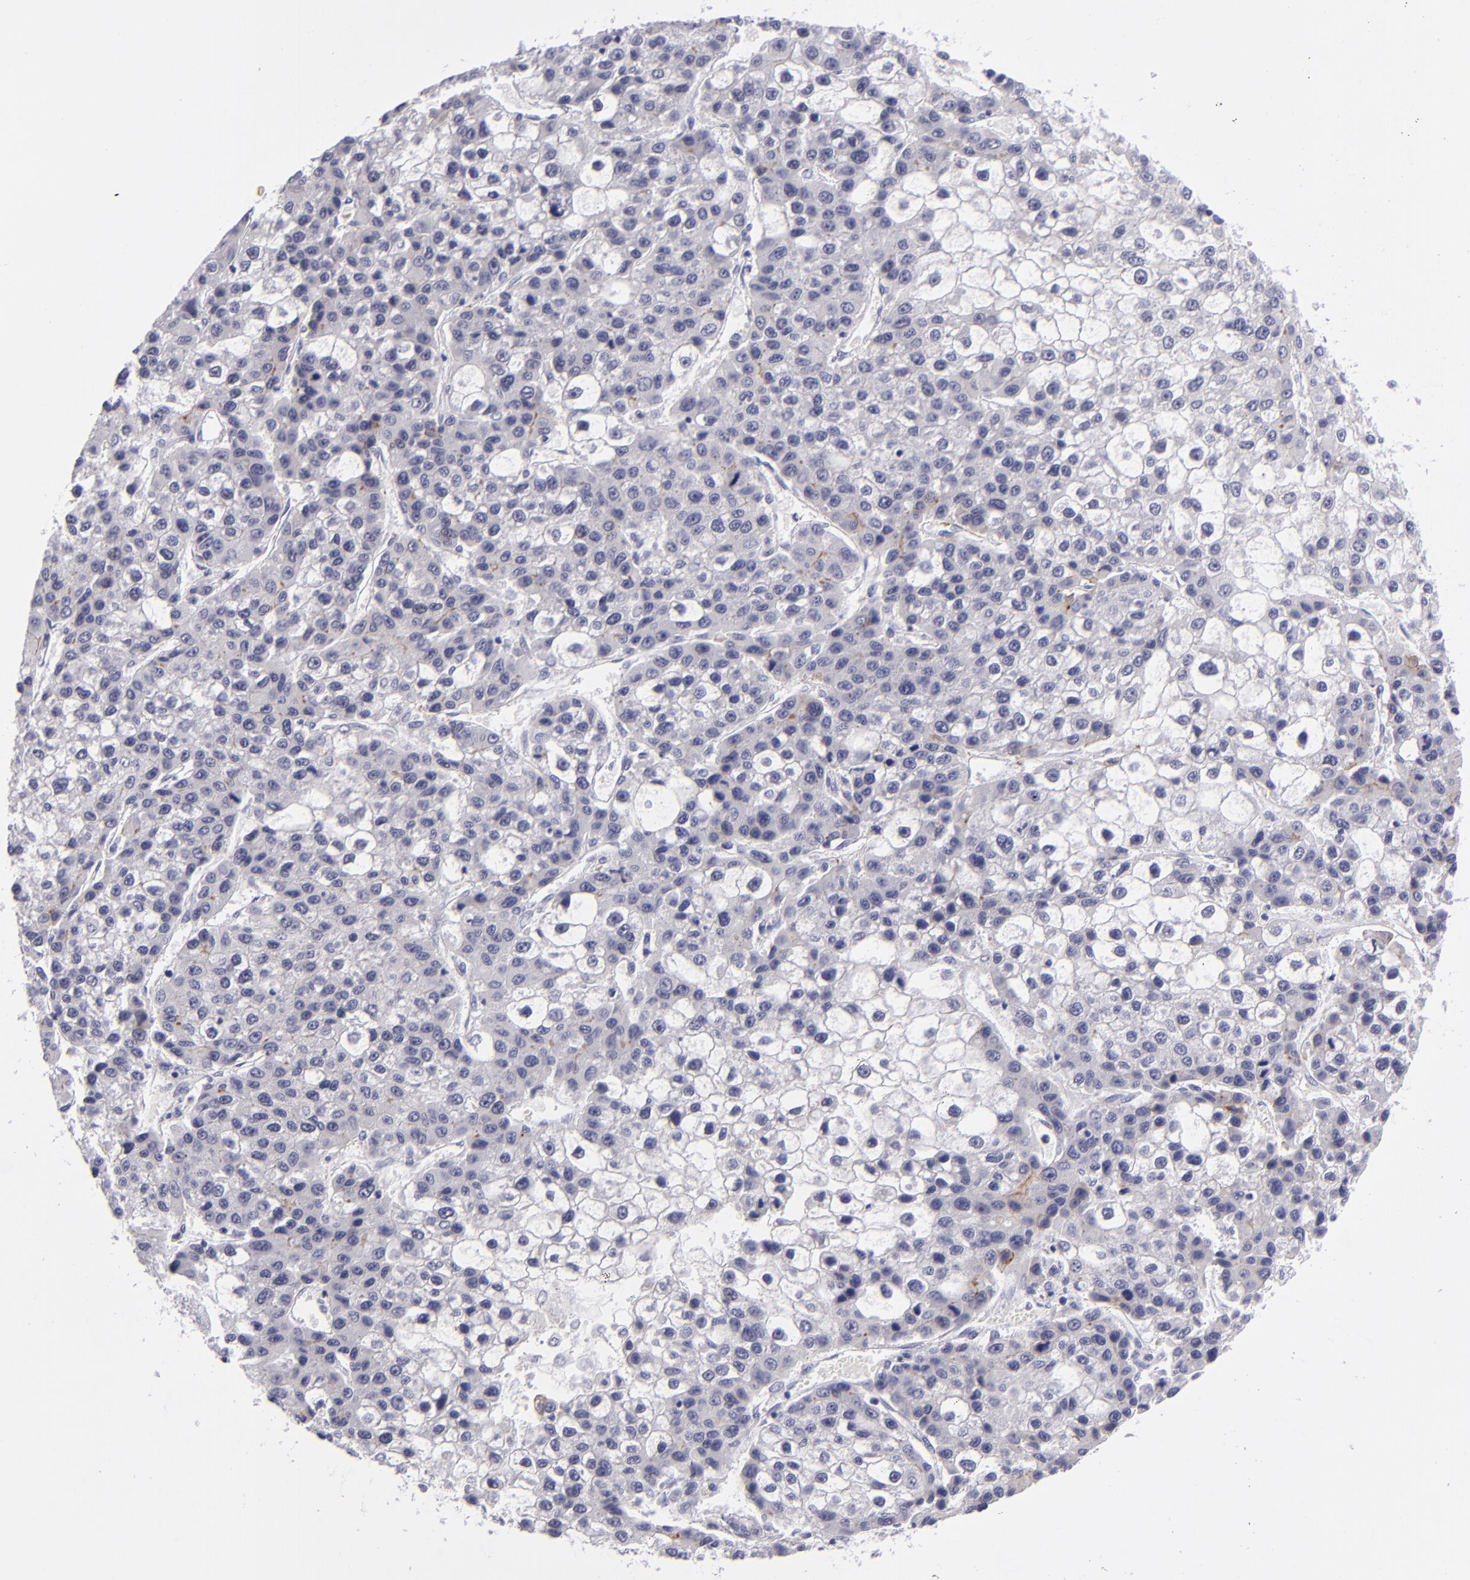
{"staining": {"intensity": "negative", "quantity": "none", "location": "none"}, "tissue": "liver cancer", "cell_type": "Tumor cells", "image_type": "cancer", "snomed": [{"axis": "morphology", "description": "Carcinoma, Hepatocellular, NOS"}, {"axis": "topography", "description": "Liver"}], "caption": "Hepatocellular carcinoma (liver) stained for a protein using immunohistochemistry shows no staining tumor cells.", "gene": "VIL1", "patient": {"sex": "female", "age": 66}}